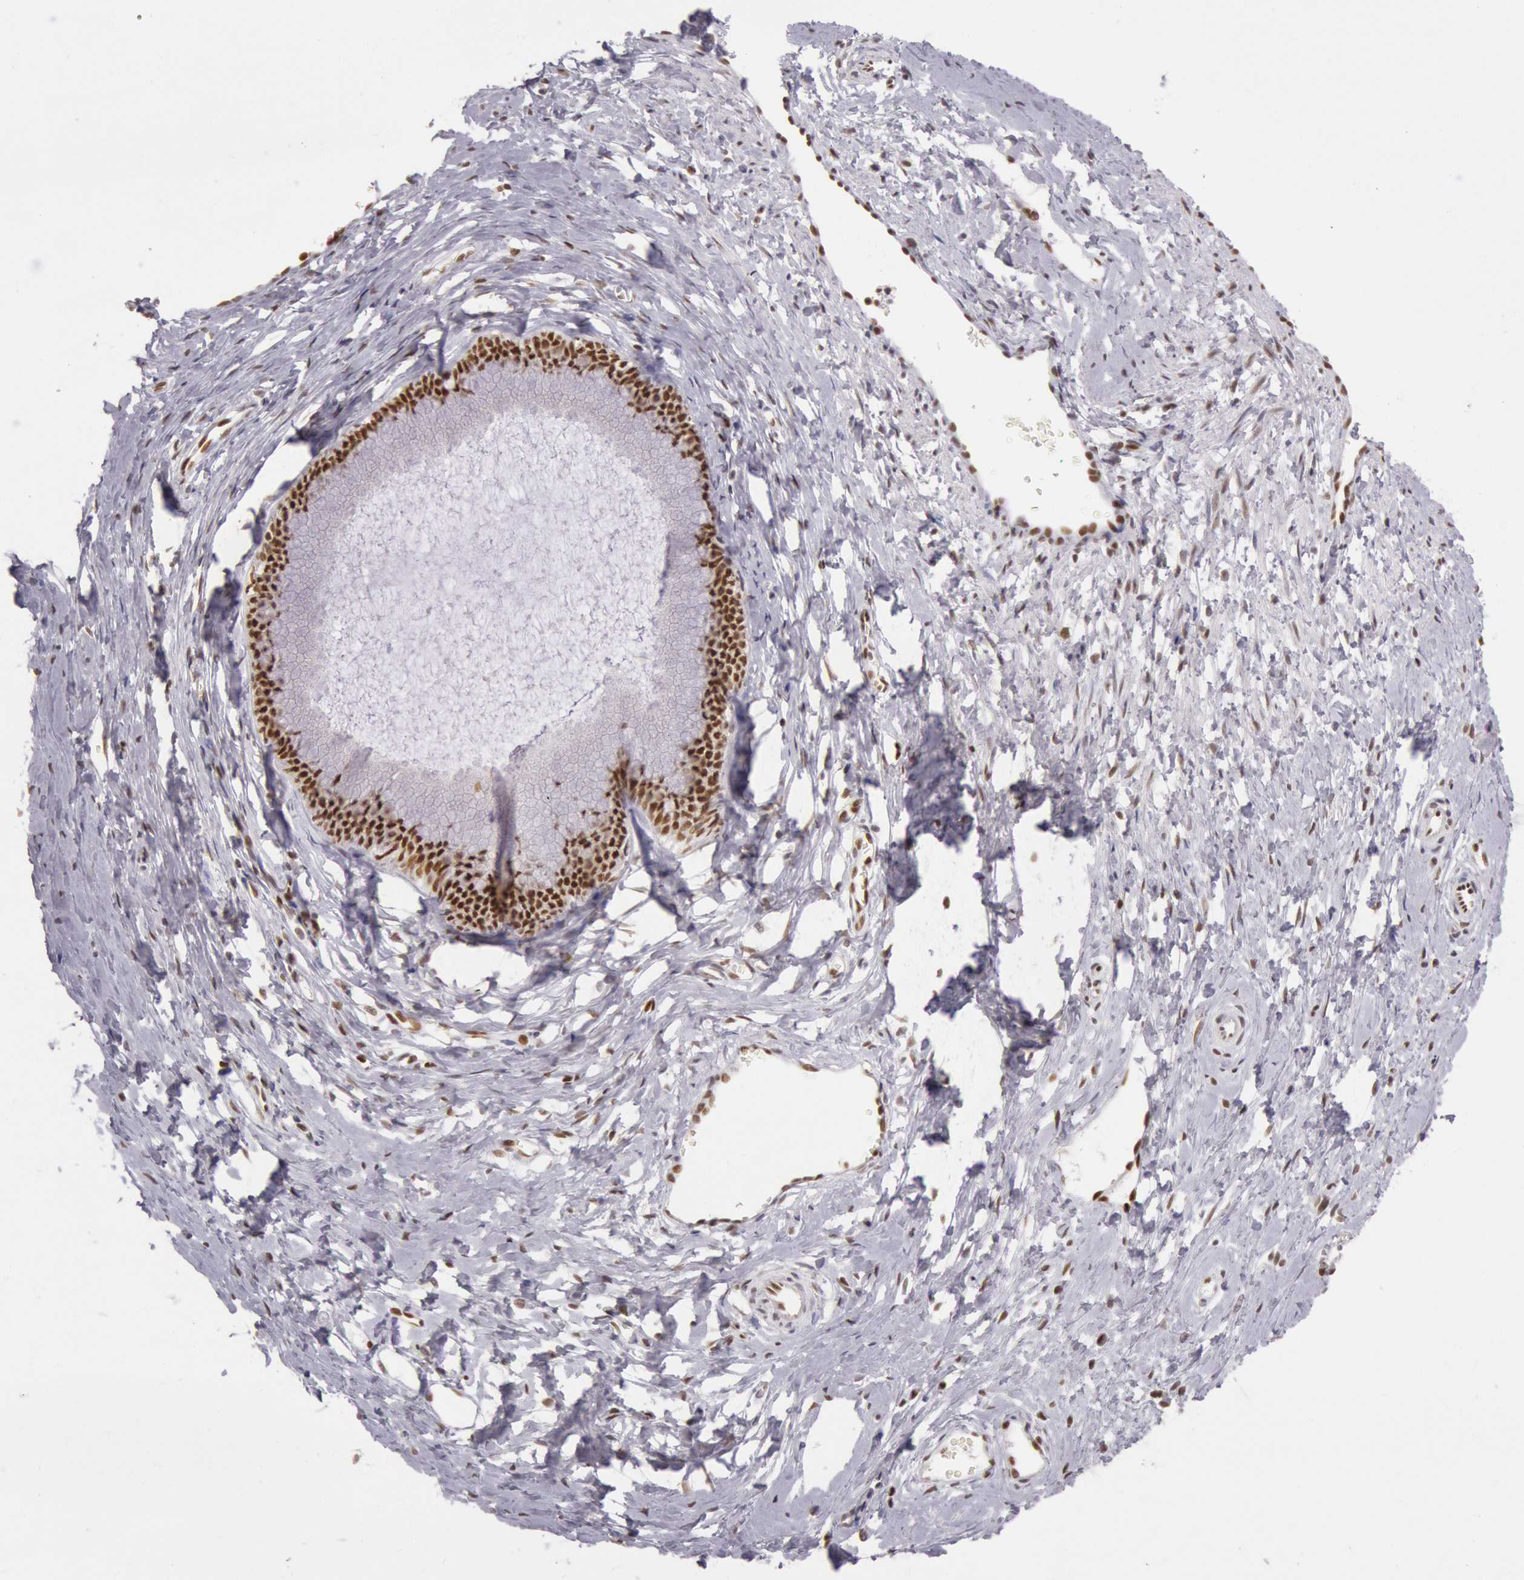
{"staining": {"intensity": "strong", "quantity": ">75%", "location": "nuclear"}, "tissue": "cervix", "cell_type": "Glandular cells", "image_type": "normal", "snomed": [{"axis": "morphology", "description": "Normal tissue, NOS"}, {"axis": "topography", "description": "Cervix"}], "caption": "High-magnification brightfield microscopy of benign cervix stained with DAB (brown) and counterstained with hematoxylin (blue). glandular cells exhibit strong nuclear positivity is seen in about>75% of cells. (IHC, brightfield microscopy, high magnification).", "gene": "ESS2", "patient": {"sex": "female", "age": 40}}